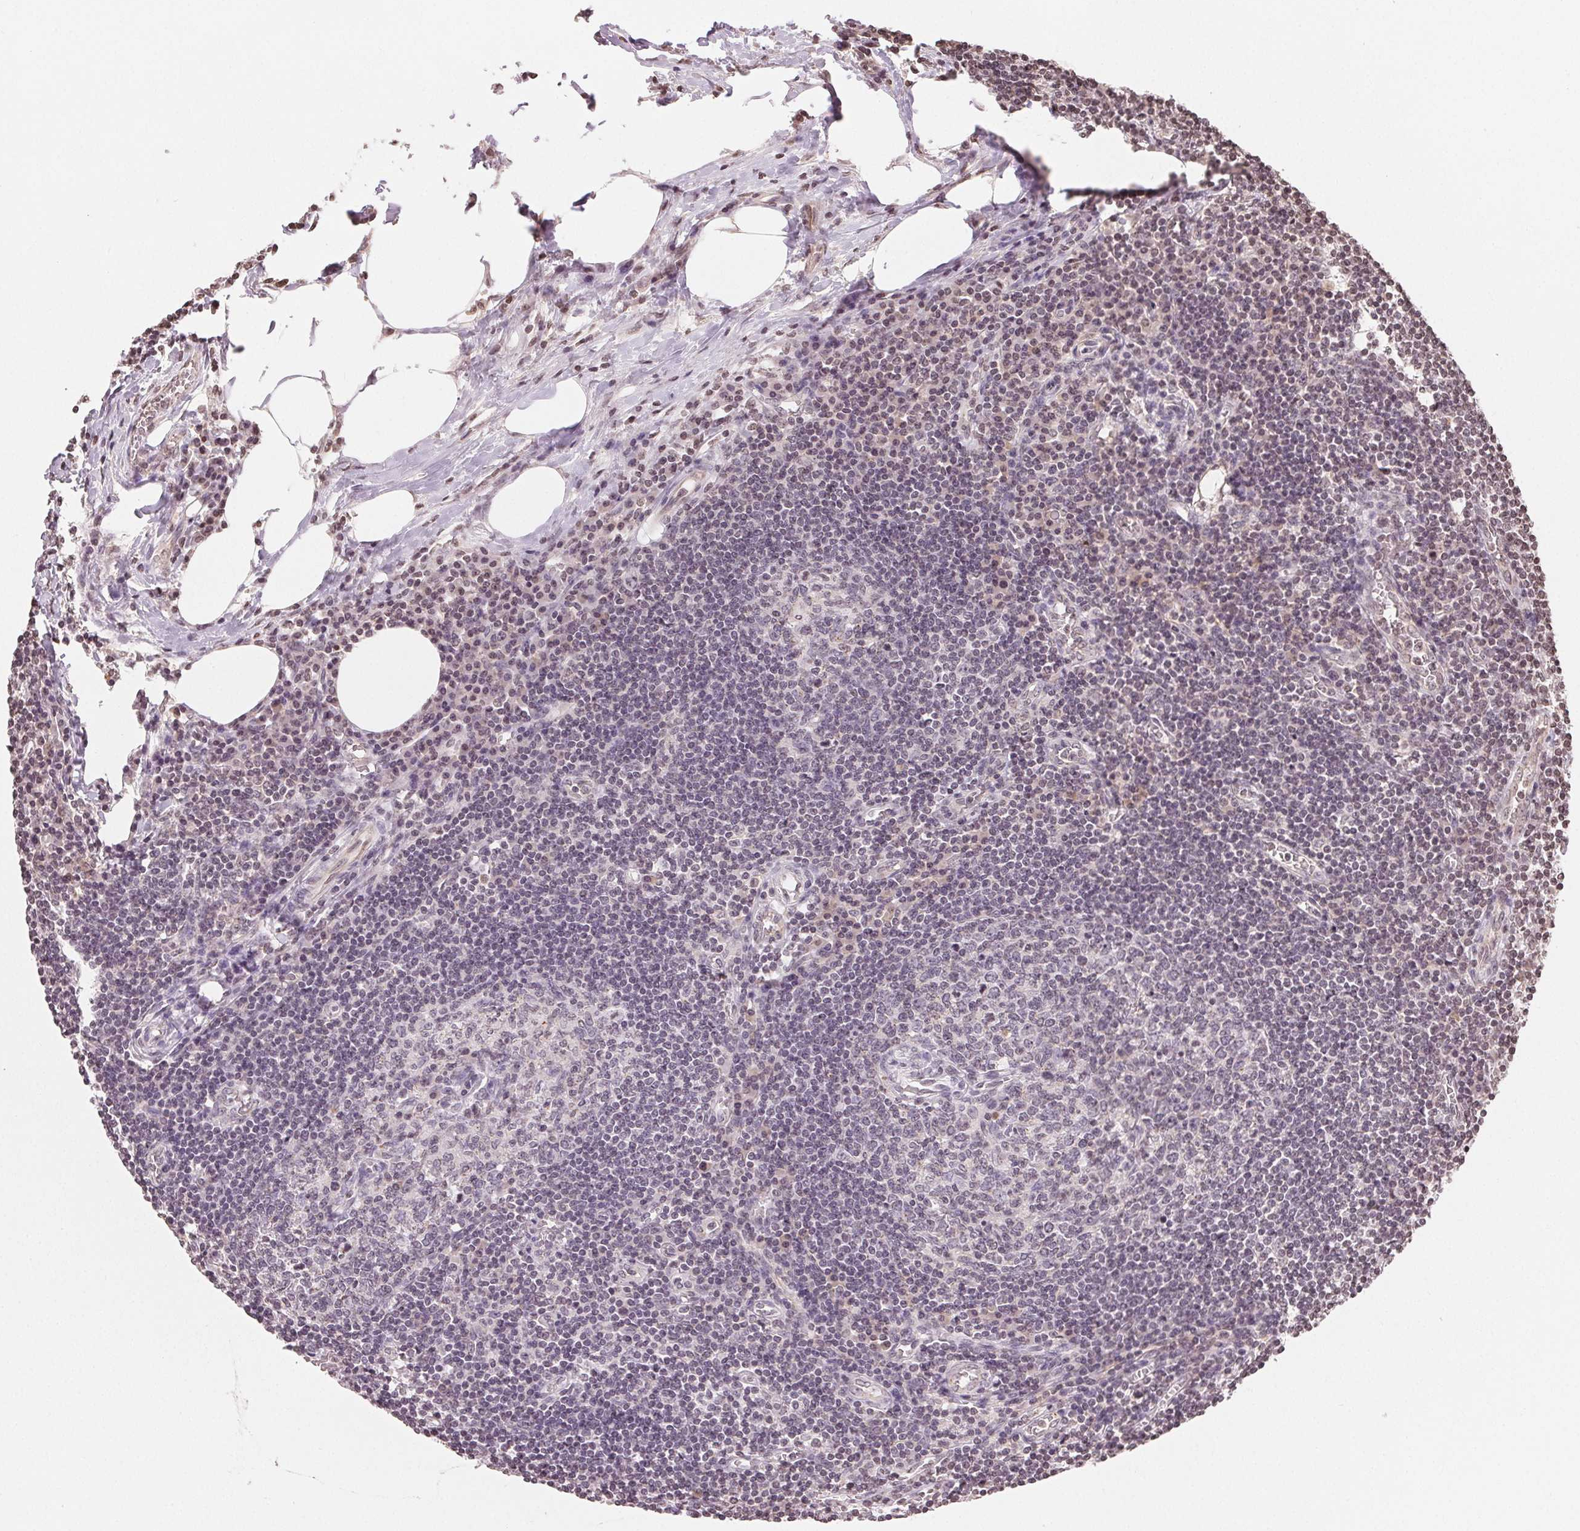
{"staining": {"intensity": "weak", "quantity": "<25%", "location": "nuclear"}, "tissue": "lymph node", "cell_type": "Germinal center cells", "image_type": "normal", "snomed": [{"axis": "morphology", "description": "Normal tissue, NOS"}, {"axis": "topography", "description": "Lymph node"}], "caption": "An immunohistochemistry (IHC) micrograph of normal lymph node is shown. There is no staining in germinal center cells of lymph node.", "gene": "TBP", "patient": {"sex": "male", "age": 67}}